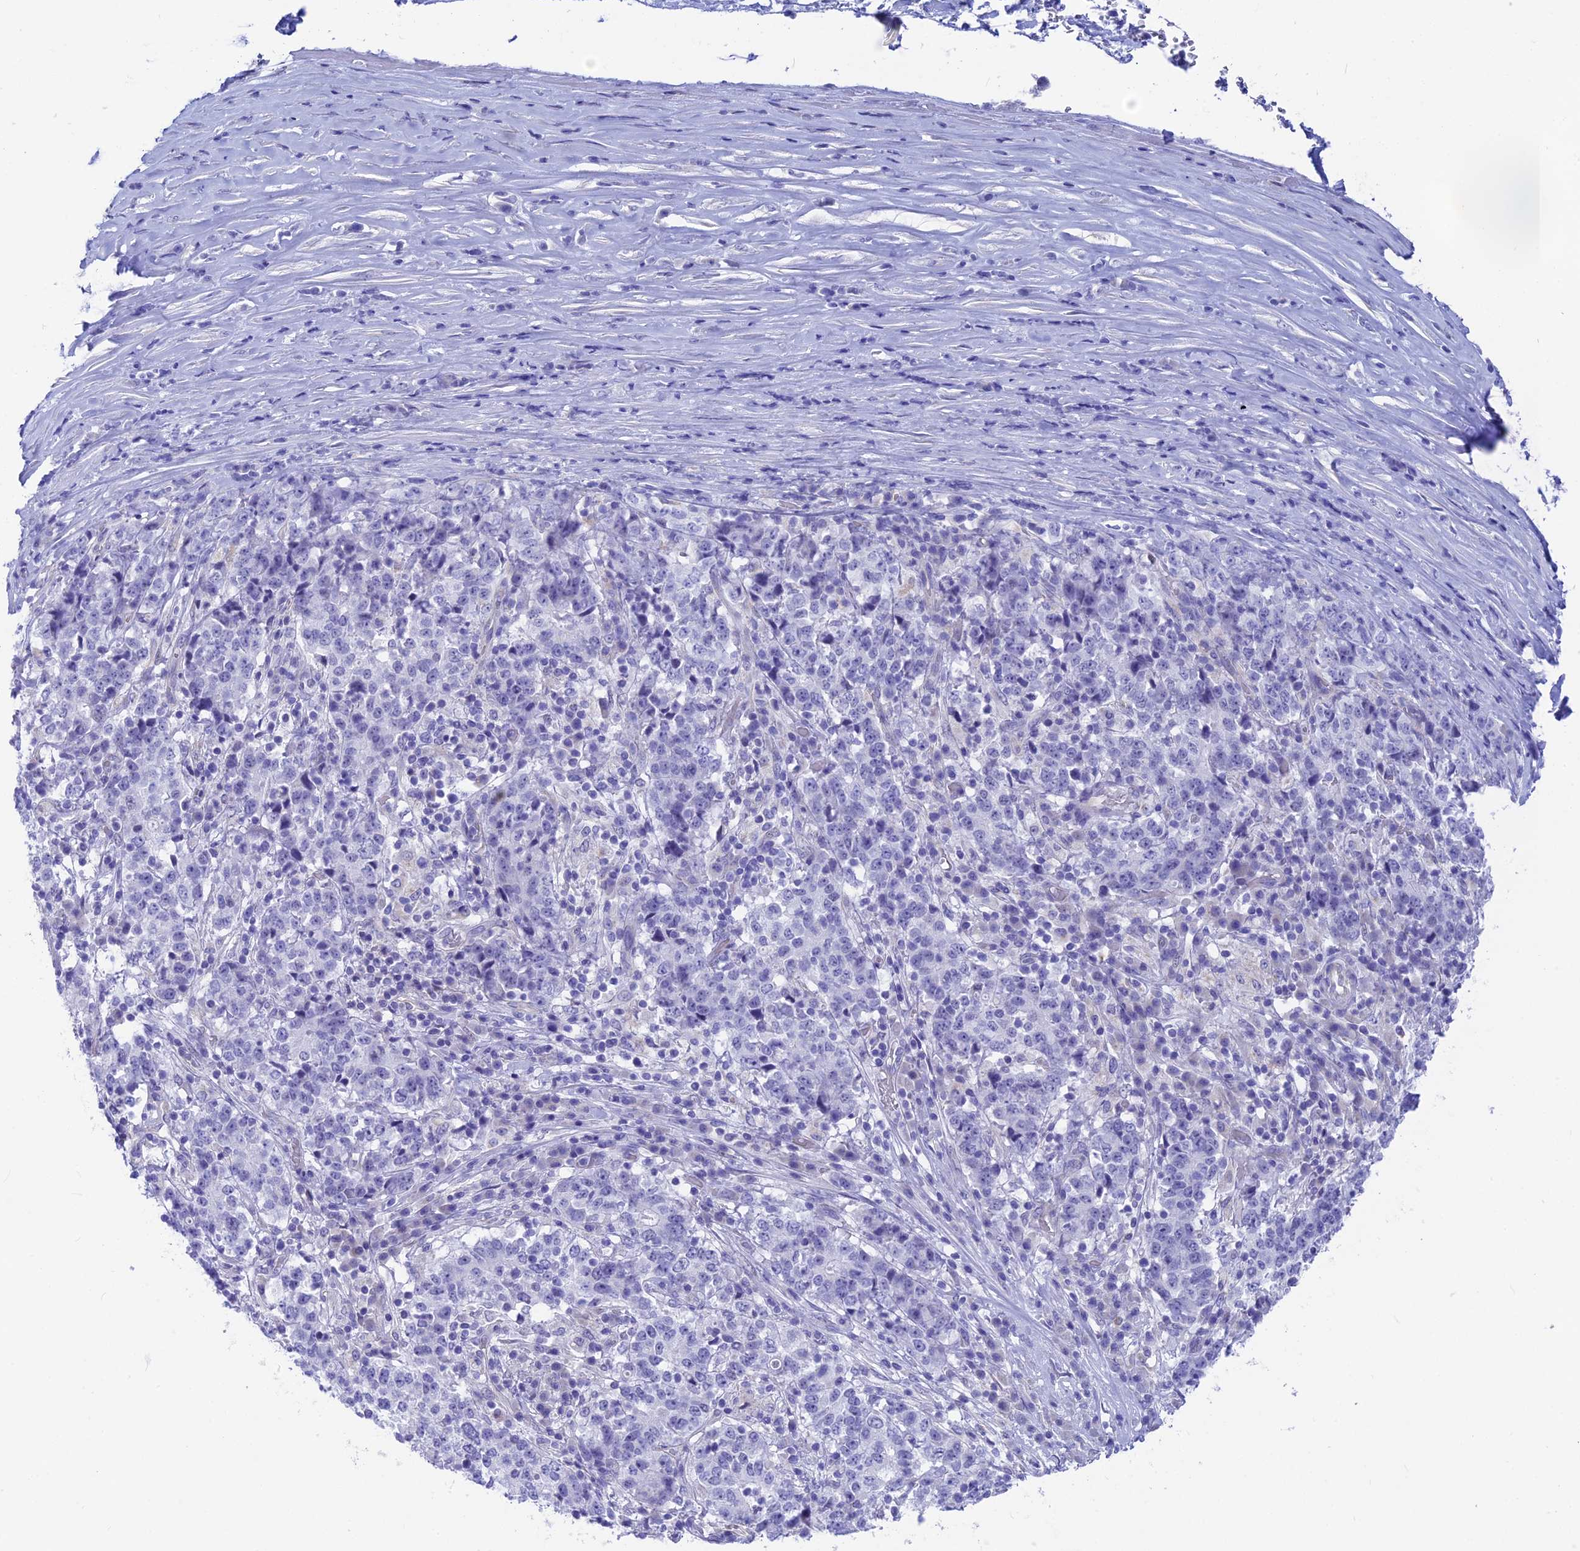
{"staining": {"intensity": "negative", "quantity": "none", "location": "none"}, "tissue": "stomach cancer", "cell_type": "Tumor cells", "image_type": "cancer", "snomed": [{"axis": "morphology", "description": "Adenocarcinoma, NOS"}, {"axis": "topography", "description": "Stomach"}], "caption": "Photomicrograph shows no significant protein positivity in tumor cells of stomach cancer (adenocarcinoma).", "gene": "GNGT2", "patient": {"sex": "male", "age": 59}}